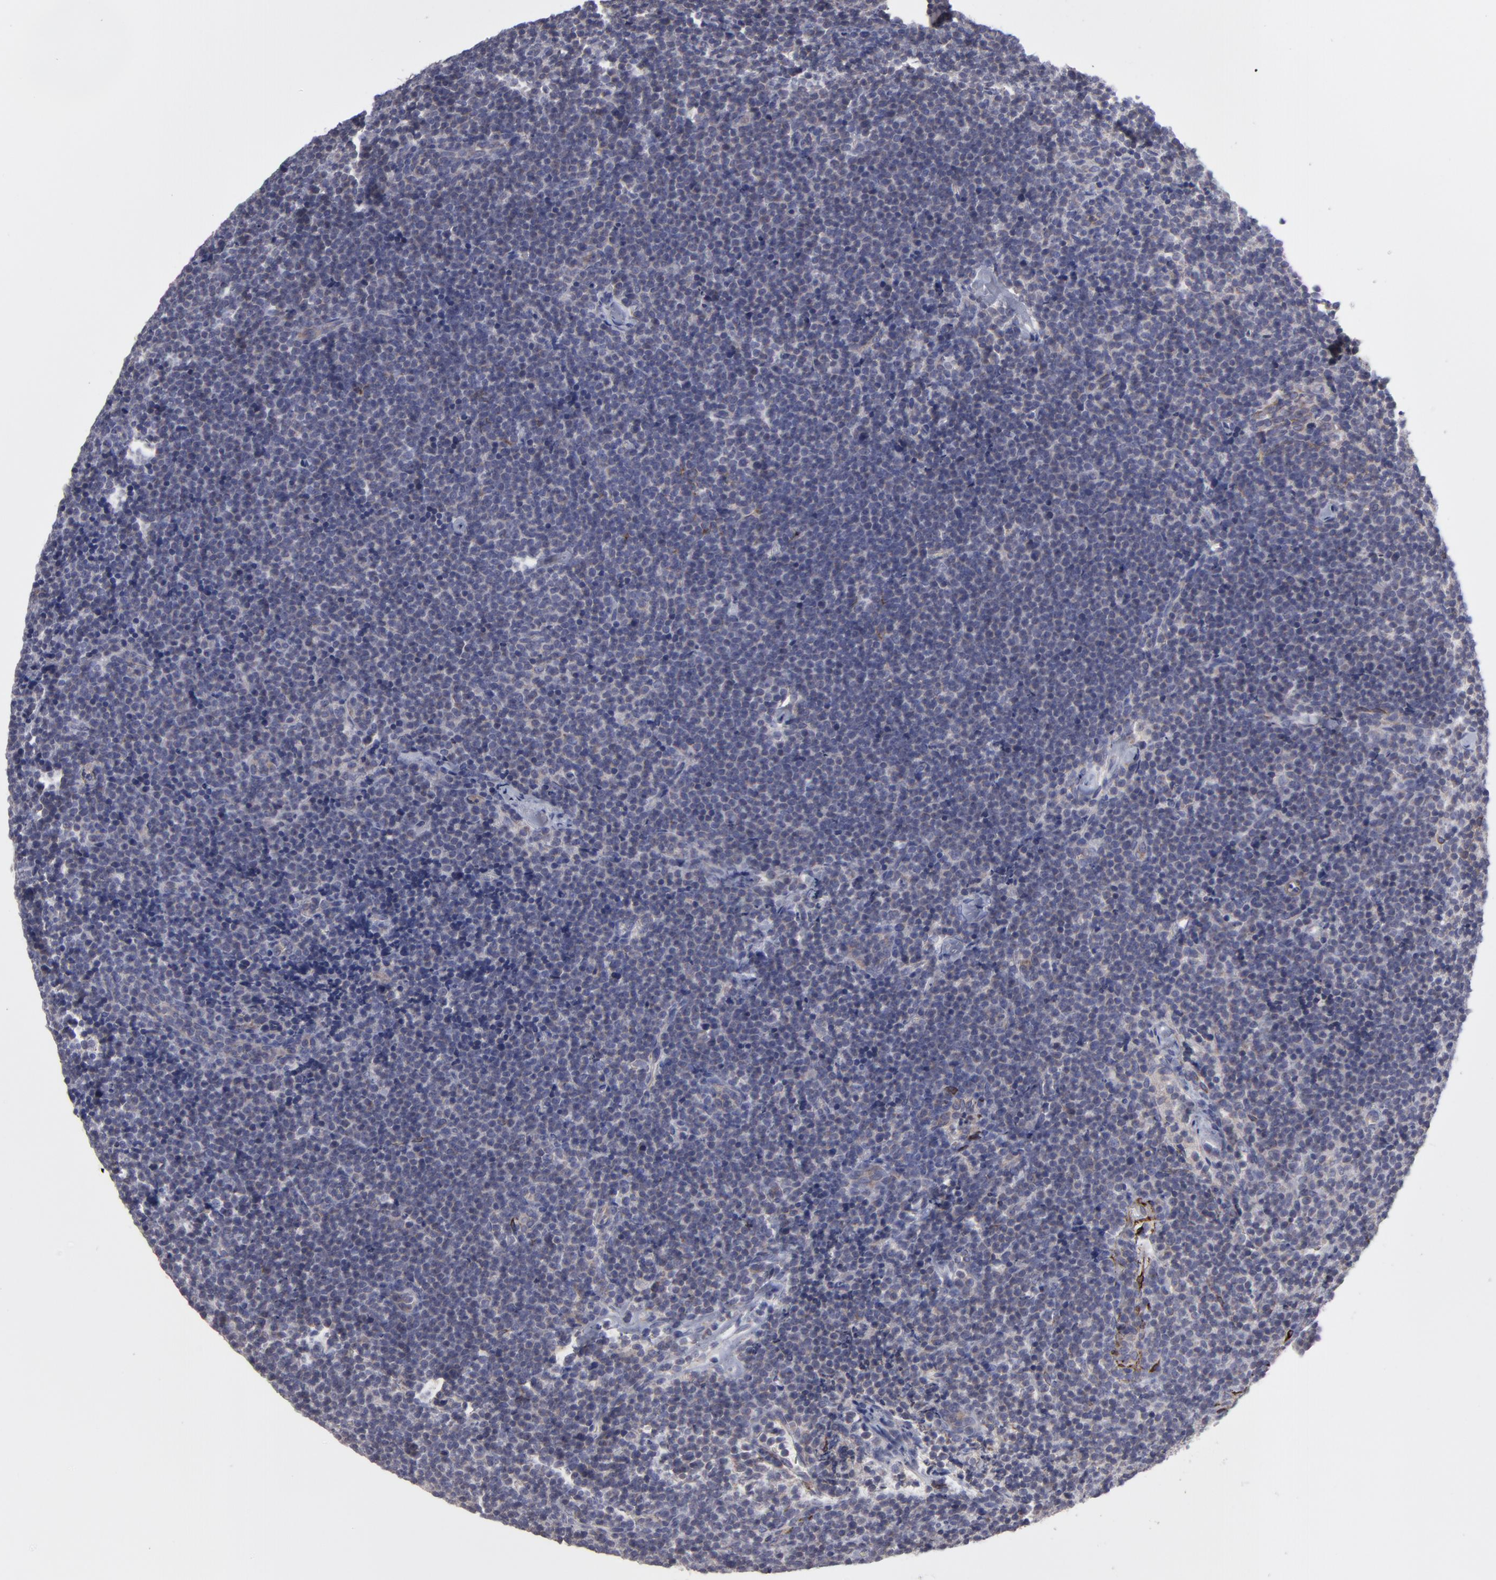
{"staining": {"intensity": "weak", "quantity": "<25%", "location": "cytoplasmic/membranous"}, "tissue": "lymphoma", "cell_type": "Tumor cells", "image_type": "cancer", "snomed": [{"axis": "morphology", "description": "Malignant lymphoma, non-Hodgkin's type, High grade"}, {"axis": "topography", "description": "Lymph node"}], "caption": "Micrograph shows no significant protein expression in tumor cells of malignant lymphoma, non-Hodgkin's type (high-grade). Nuclei are stained in blue.", "gene": "SLMAP", "patient": {"sex": "female", "age": 58}}